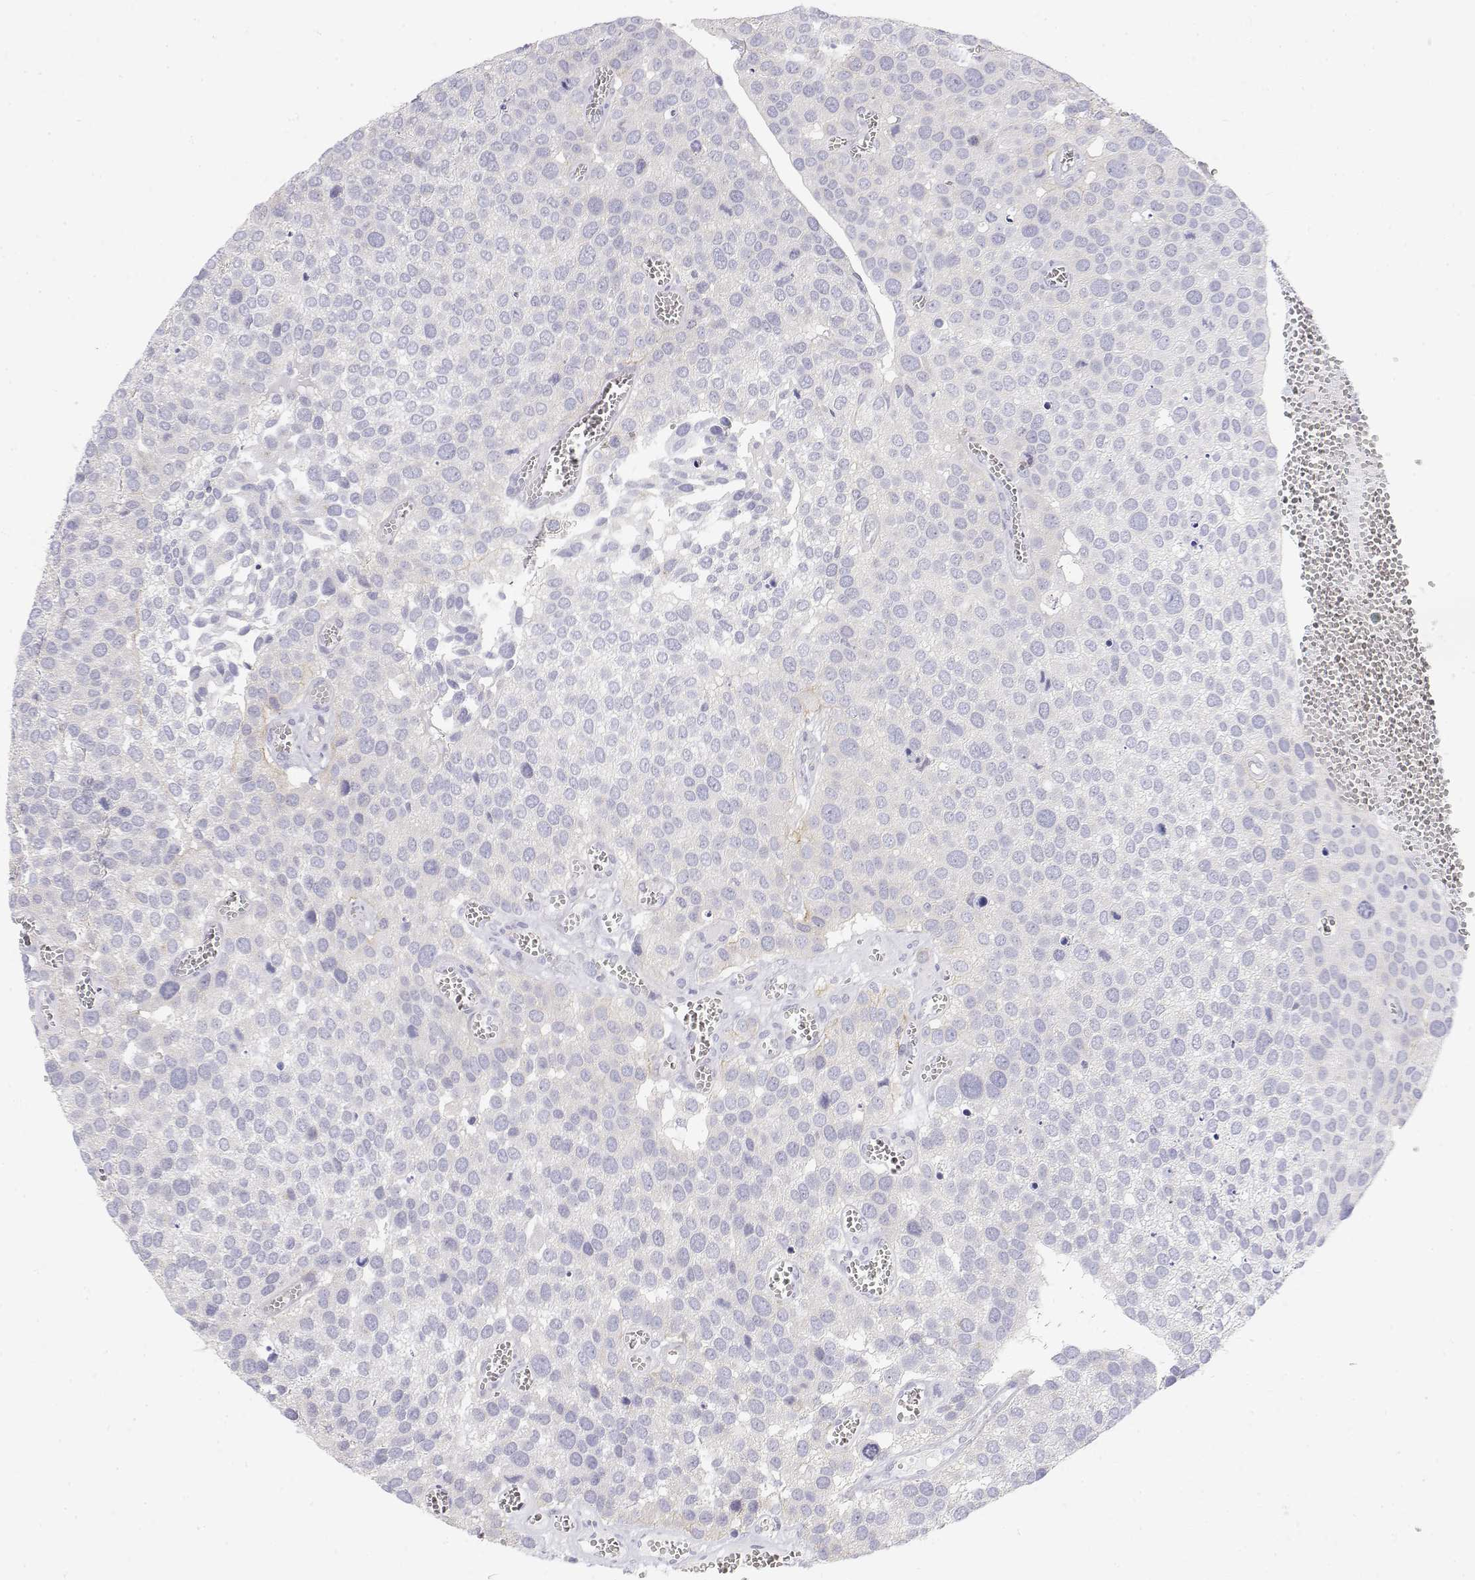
{"staining": {"intensity": "negative", "quantity": "none", "location": "none"}, "tissue": "urothelial cancer", "cell_type": "Tumor cells", "image_type": "cancer", "snomed": [{"axis": "morphology", "description": "Urothelial carcinoma, Low grade"}, {"axis": "topography", "description": "Urinary bladder"}], "caption": "DAB (3,3'-diaminobenzidine) immunohistochemical staining of urothelial carcinoma (low-grade) shows no significant expression in tumor cells.", "gene": "MISP", "patient": {"sex": "female", "age": 69}}